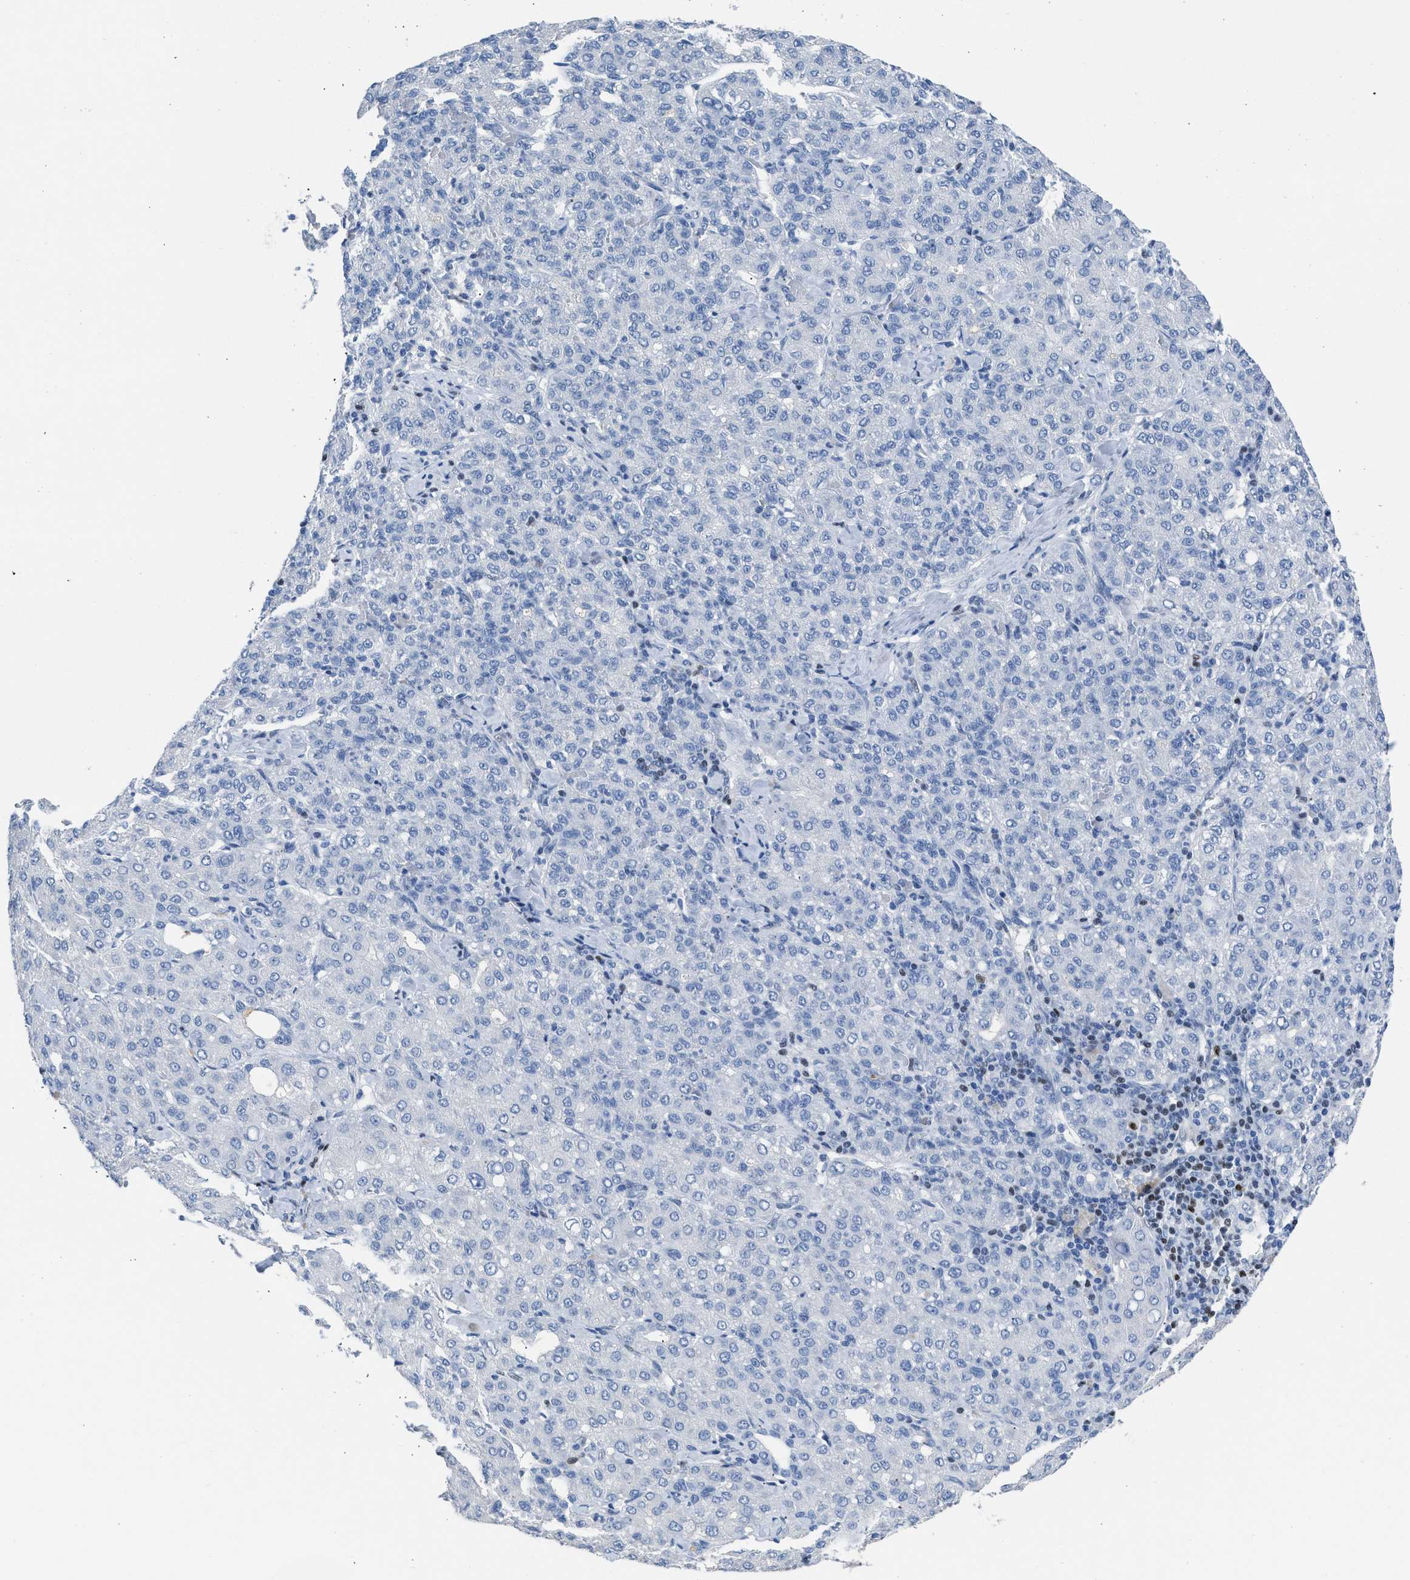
{"staining": {"intensity": "negative", "quantity": "none", "location": "none"}, "tissue": "liver cancer", "cell_type": "Tumor cells", "image_type": "cancer", "snomed": [{"axis": "morphology", "description": "Carcinoma, Hepatocellular, NOS"}, {"axis": "topography", "description": "Liver"}], "caption": "This is an immunohistochemistry photomicrograph of human liver cancer (hepatocellular carcinoma). There is no expression in tumor cells.", "gene": "LEF1", "patient": {"sex": "male", "age": 65}}